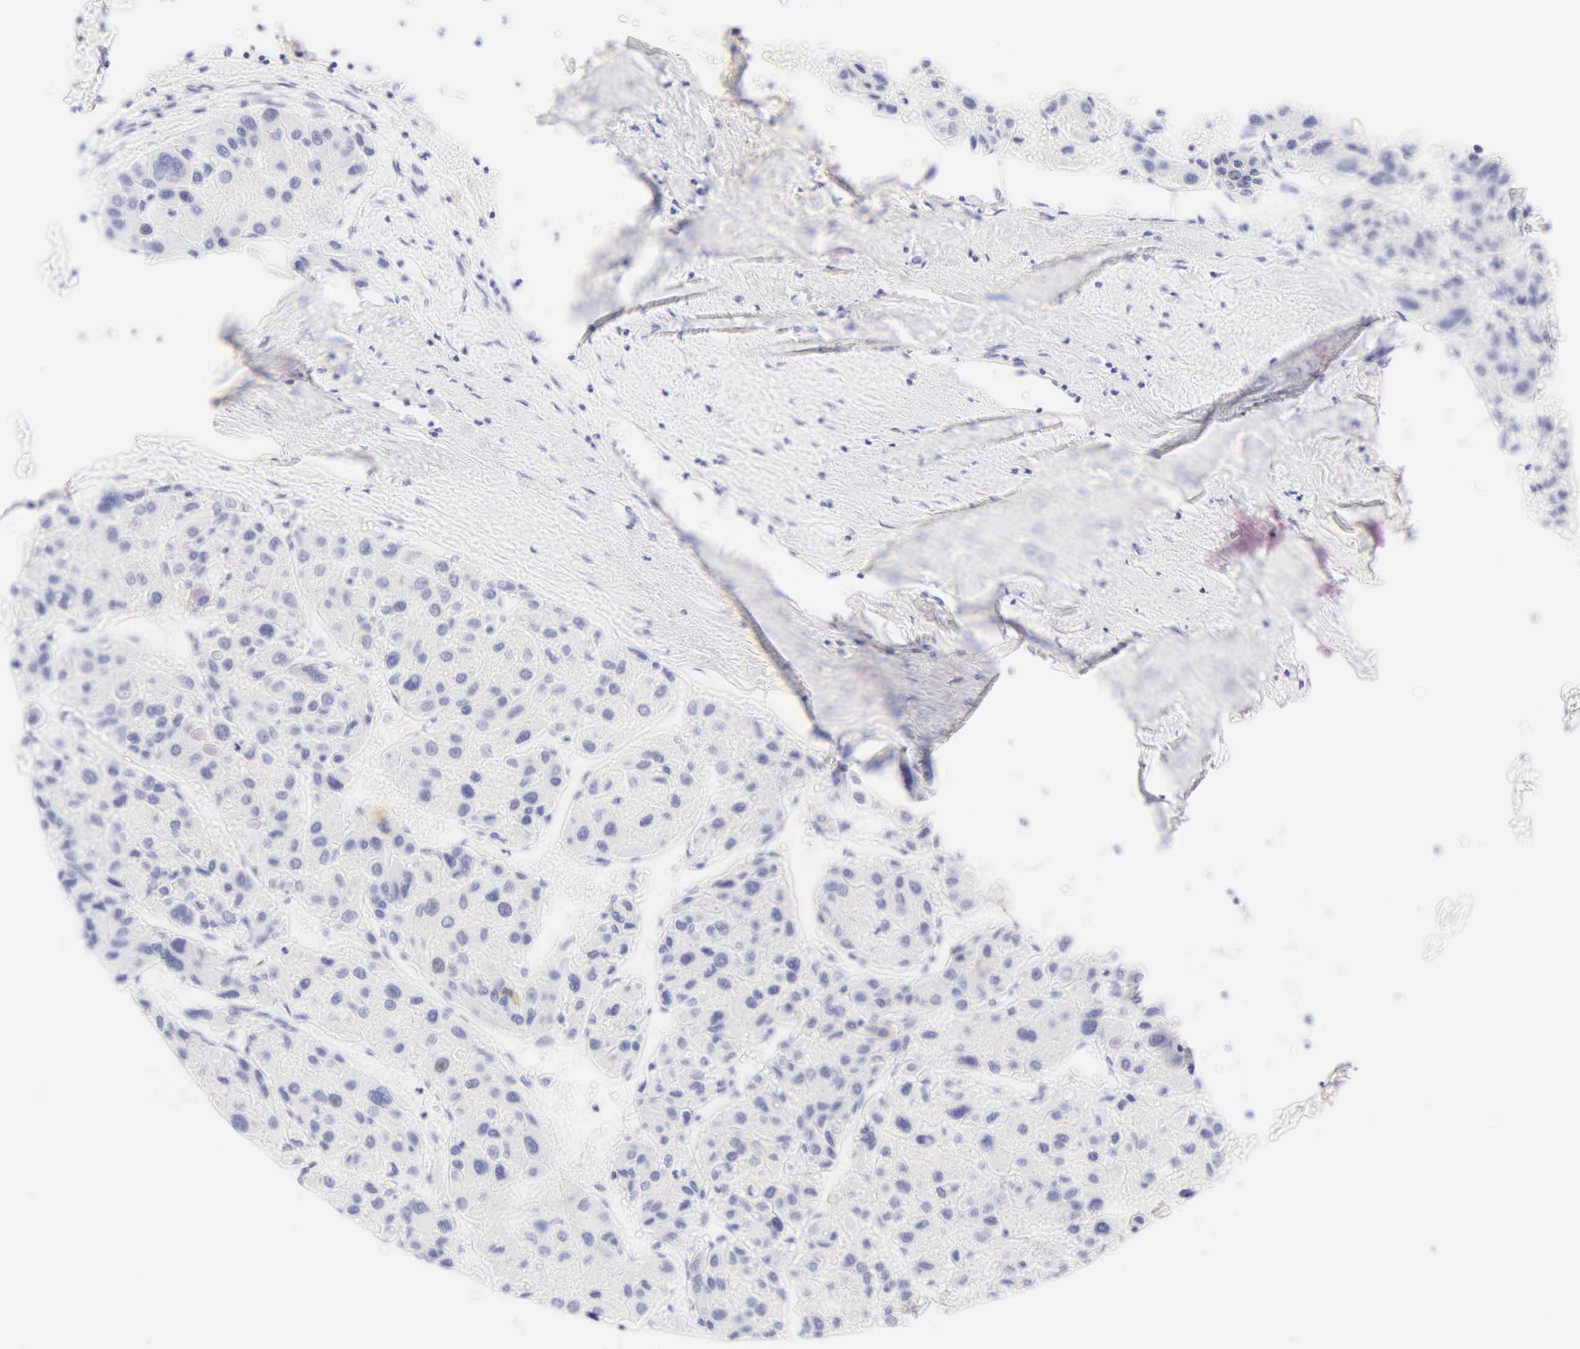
{"staining": {"intensity": "negative", "quantity": "none", "location": "none"}, "tissue": "liver cancer", "cell_type": "Tumor cells", "image_type": "cancer", "snomed": [{"axis": "morphology", "description": "Carcinoma, Hepatocellular, NOS"}, {"axis": "topography", "description": "Liver"}], "caption": "The immunohistochemistry (IHC) photomicrograph has no significant expression in tumor cells of liver cancer (hepatocellular carcinoma) tissue.", "gene": "KRT20", "patient": {"sex": "male", "age": 64}}